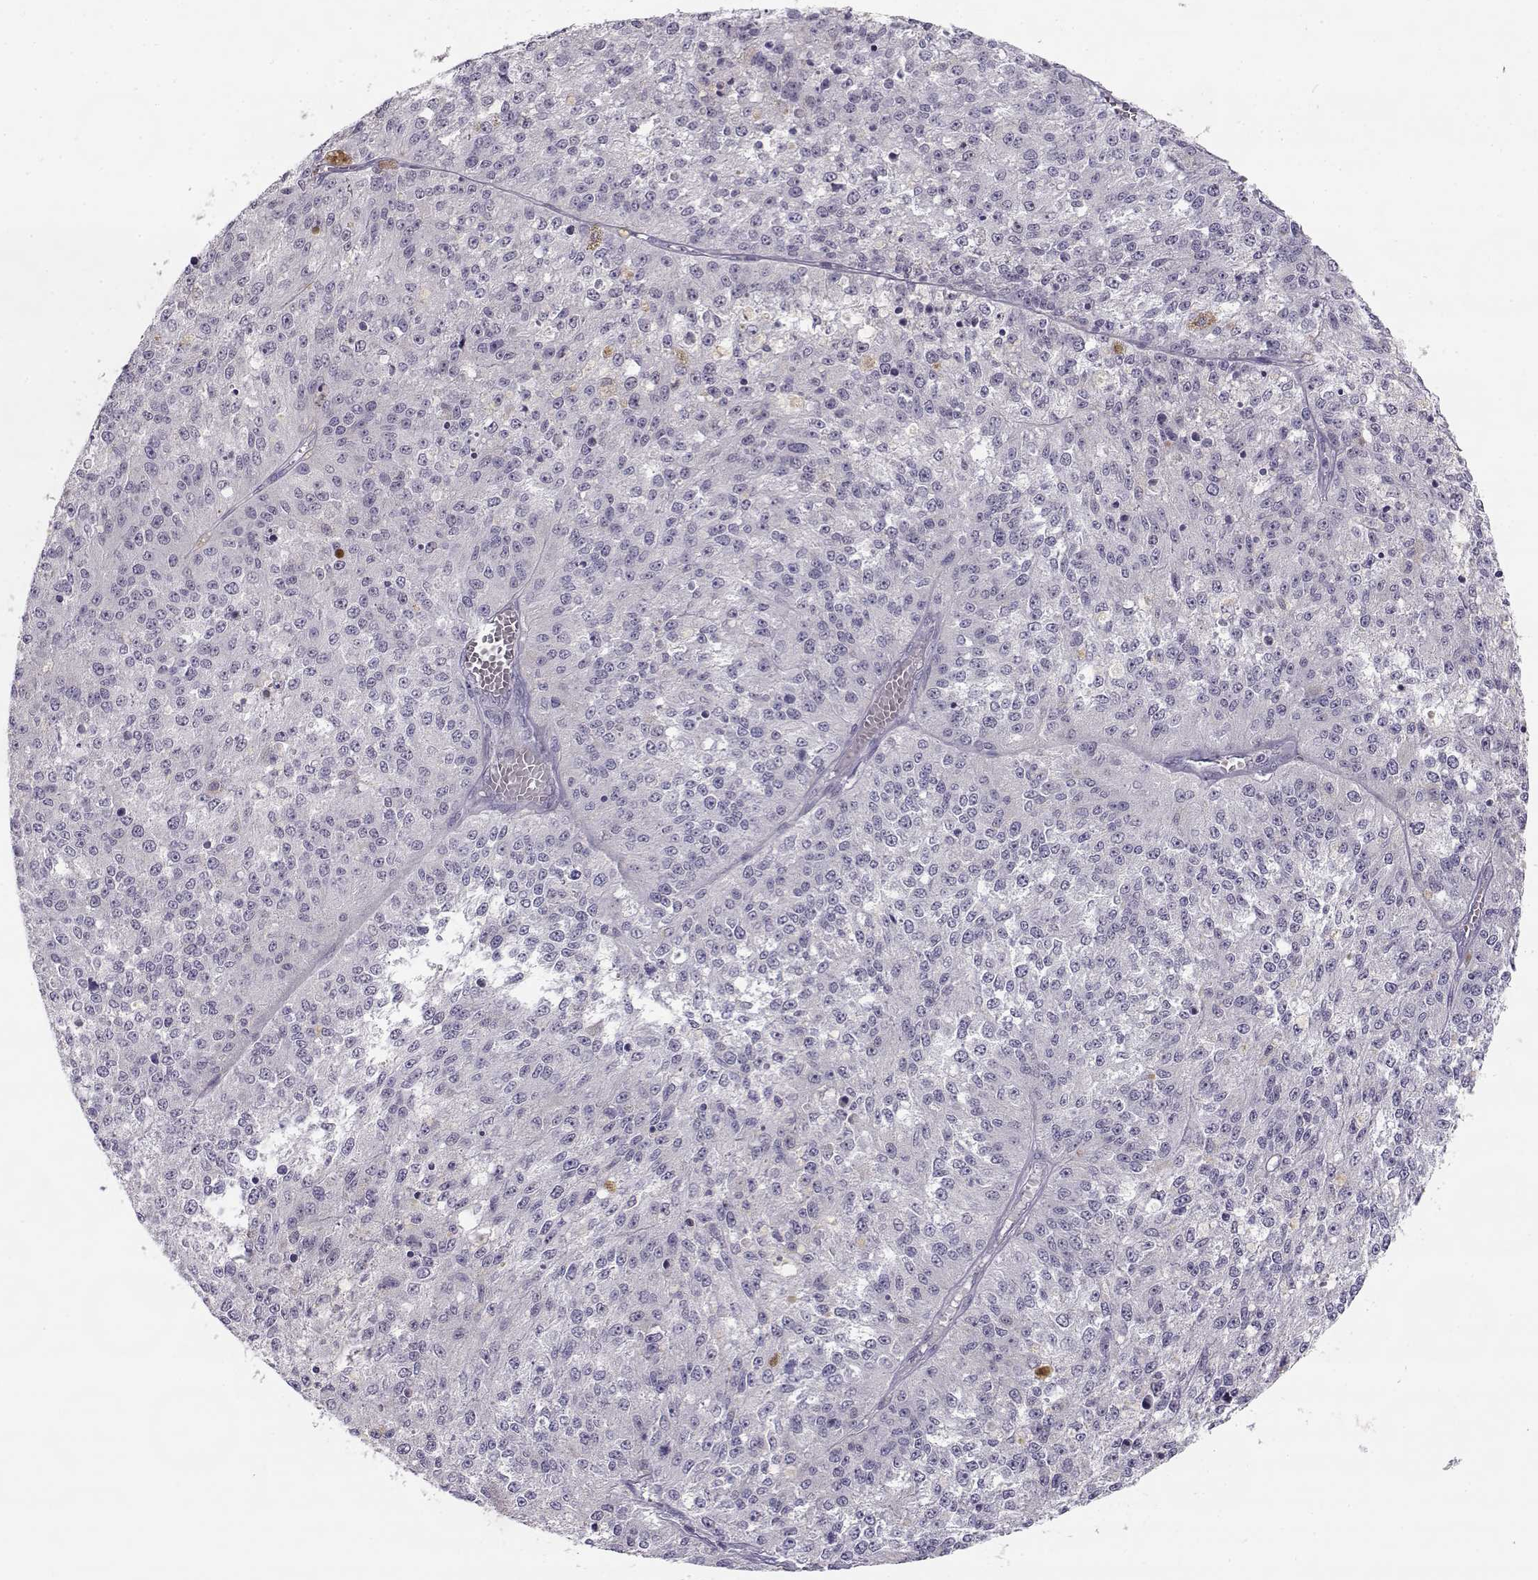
{"staining": {"intensity": "negative", "quantity": "none", "location": "none"}, "tissue": "melanoma", "cell_type": "Tumor cells", "image_type": "cancer", "snomed": [{"axis": "morphology", "description": "Malignant melanoma, Metastatic site"}, {"axis": "topography", "description": "Lymph node"}], "caption": "Histopathology image shows no significant protein positivity in tumor cells of malignant melanoma (metastatic site).", "gene": "C16orf86", "patient": {"sex": "female", "age": 64}}